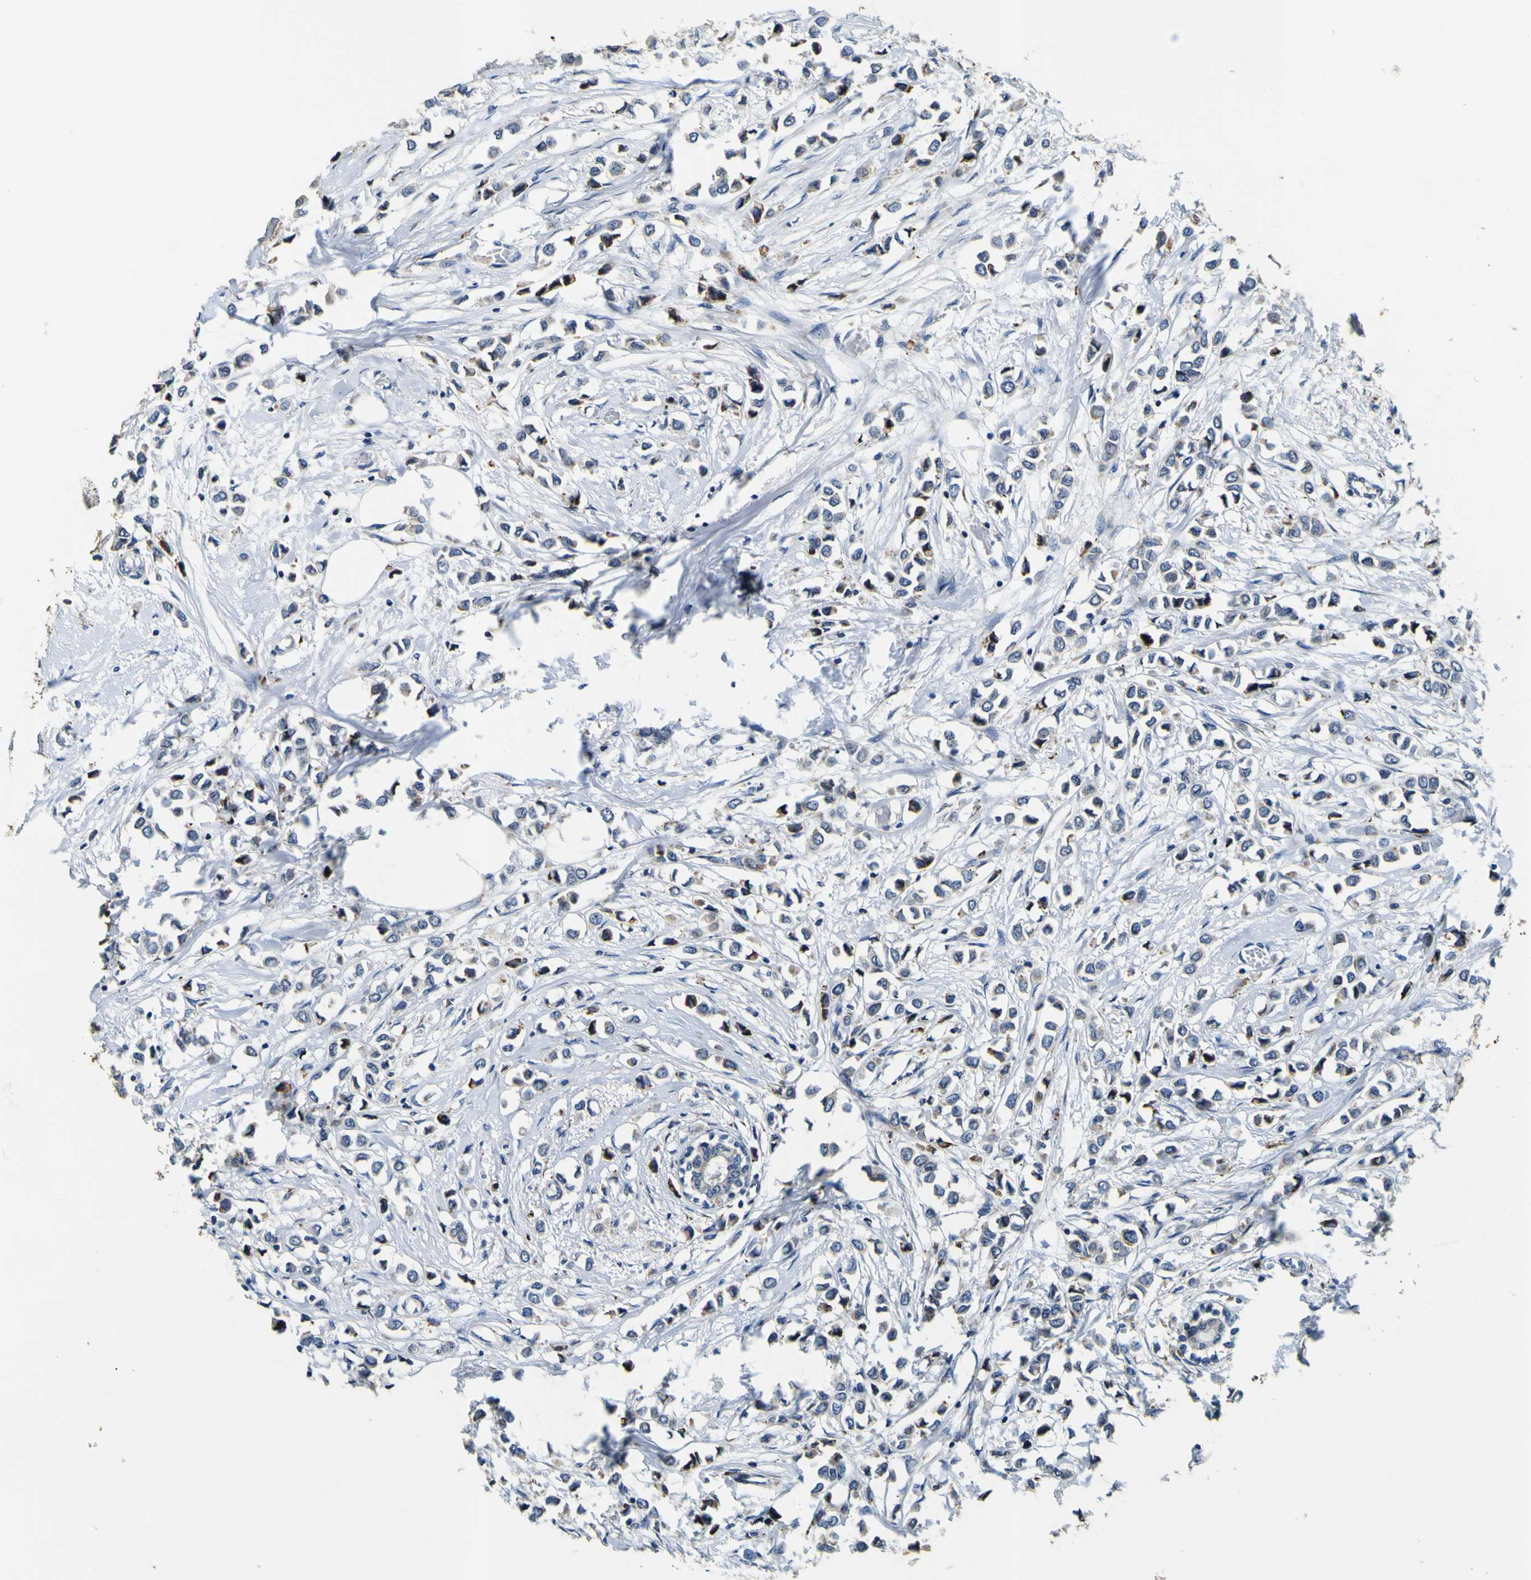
{"staining": {"intensity": "weak", "quantity": "<25%", "location": "cytoplasmic/membranous"}, "tissue": "breast cancer", "cell_type": "Tumor cells", "image_type": "cancer", "snomed": [{"axis": "morphology", "description": "Lobular carcinoma"}, {"axis": "topography", "description": "Breast"}], "caption": "Immunohistochemical staining of breast cancer (lobular carcinoma) demonstrates no significant positivity in tumor cells.", "gene": "NLRP3", "patient": {"sex": "female", "age": 51}}